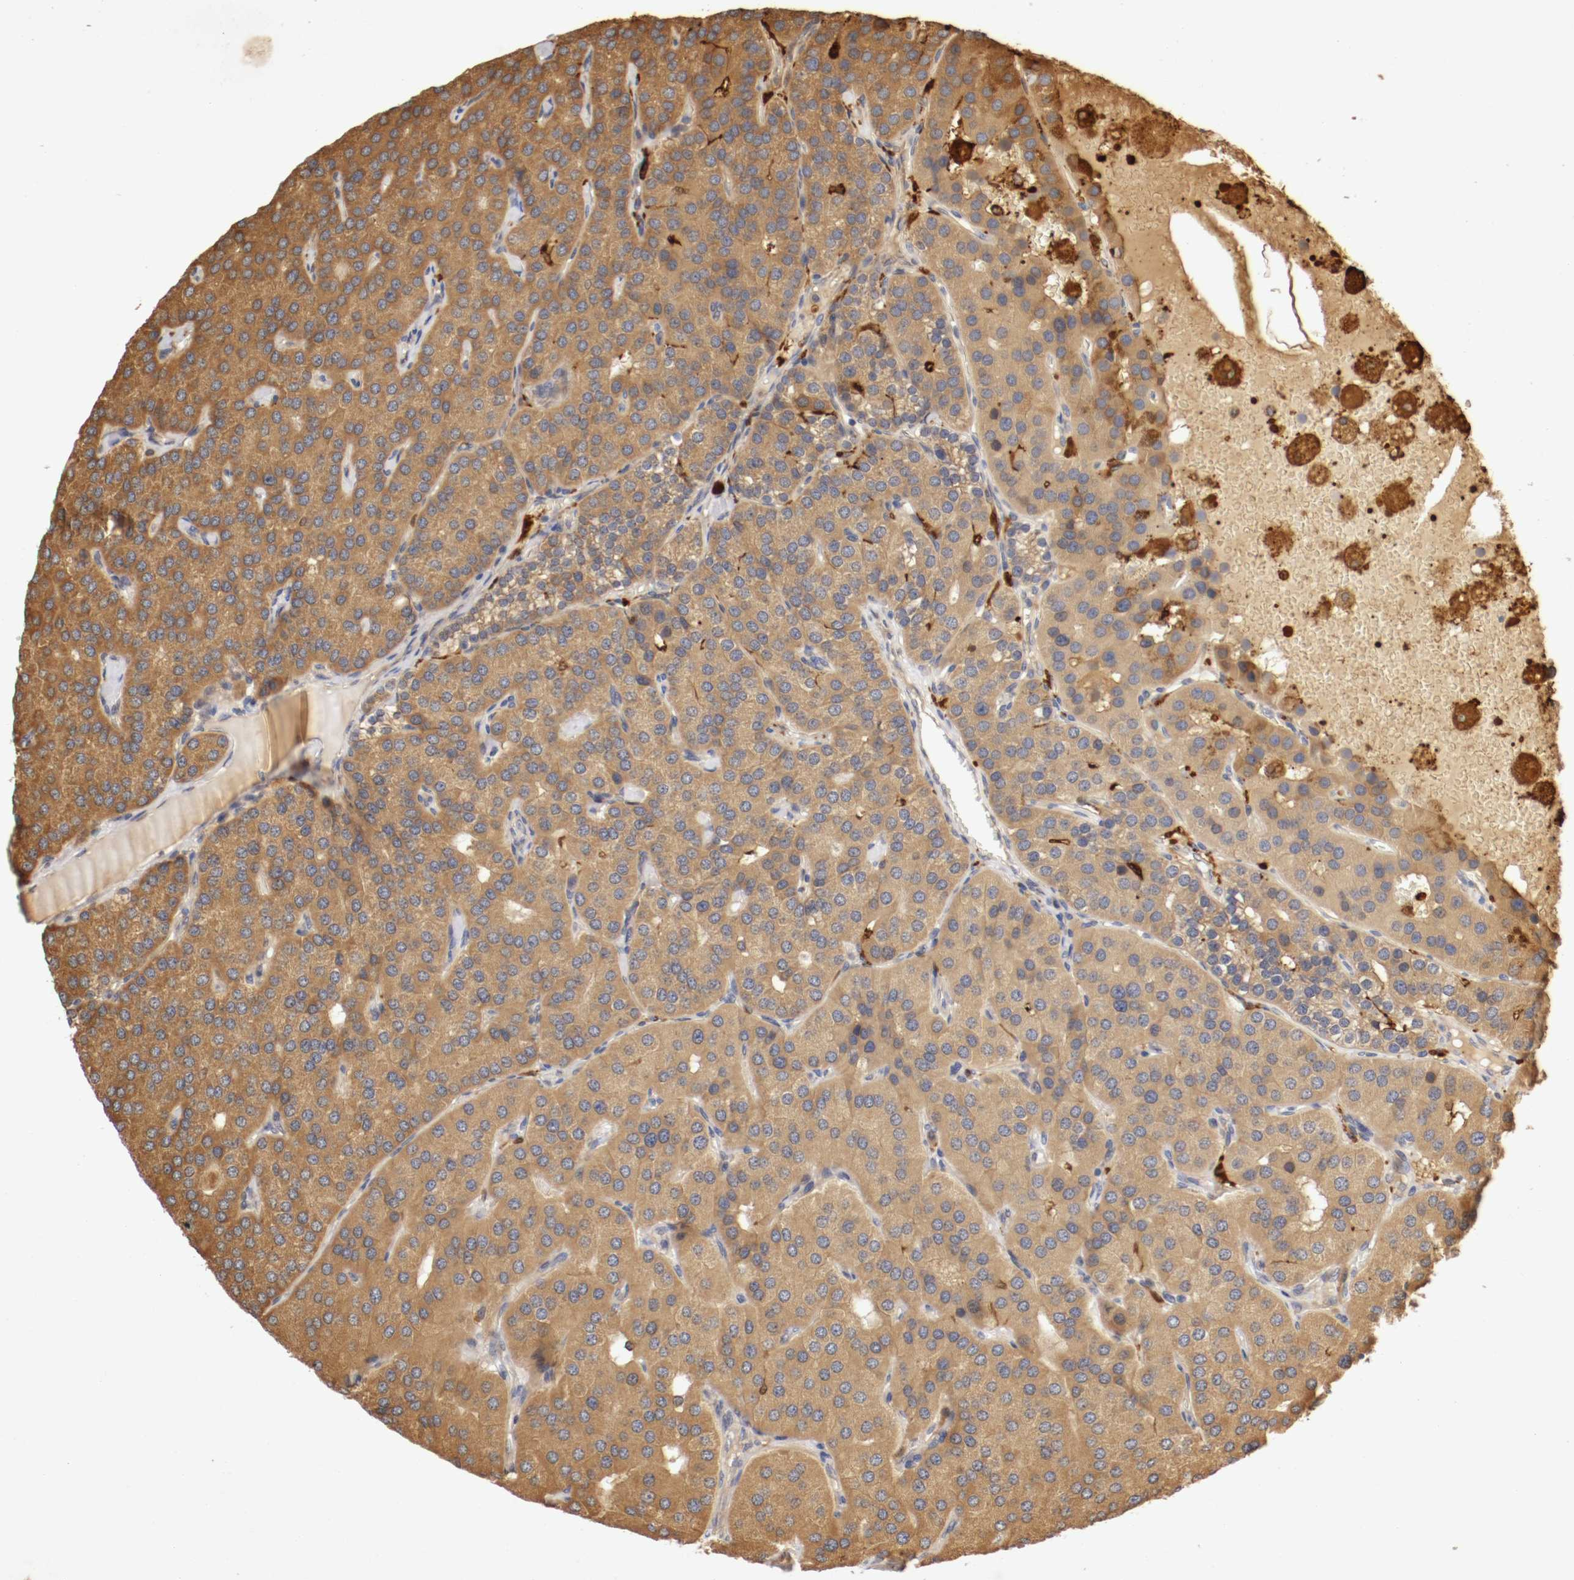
{"staining": {"intensity": "strong", "quantity": ">75%", "location": "cytoplasmic/membranous"}, "tissue": "parathyroid gland", "cell_type": "Glandular cells", "image_type": "normal", "snomed": [{"axis": "morphology", "description": "Normal tissue, NOS"}, {"axis": "morphology", "description": "Adenoma, NOS"}, {"axis": "topography", "description": "Parathyroid gland"}], "caption": "Normal parathyroid gland demonstrates strong cytoplasmic/membranous positivity in approximately >75% of glandular cells Using DAB (brown) and hematoxylin (blue) stains, captured at high magnification using brightfield microscopy..", "gene": "VEZT", "patient": {"sex": "female", "age": 86}}